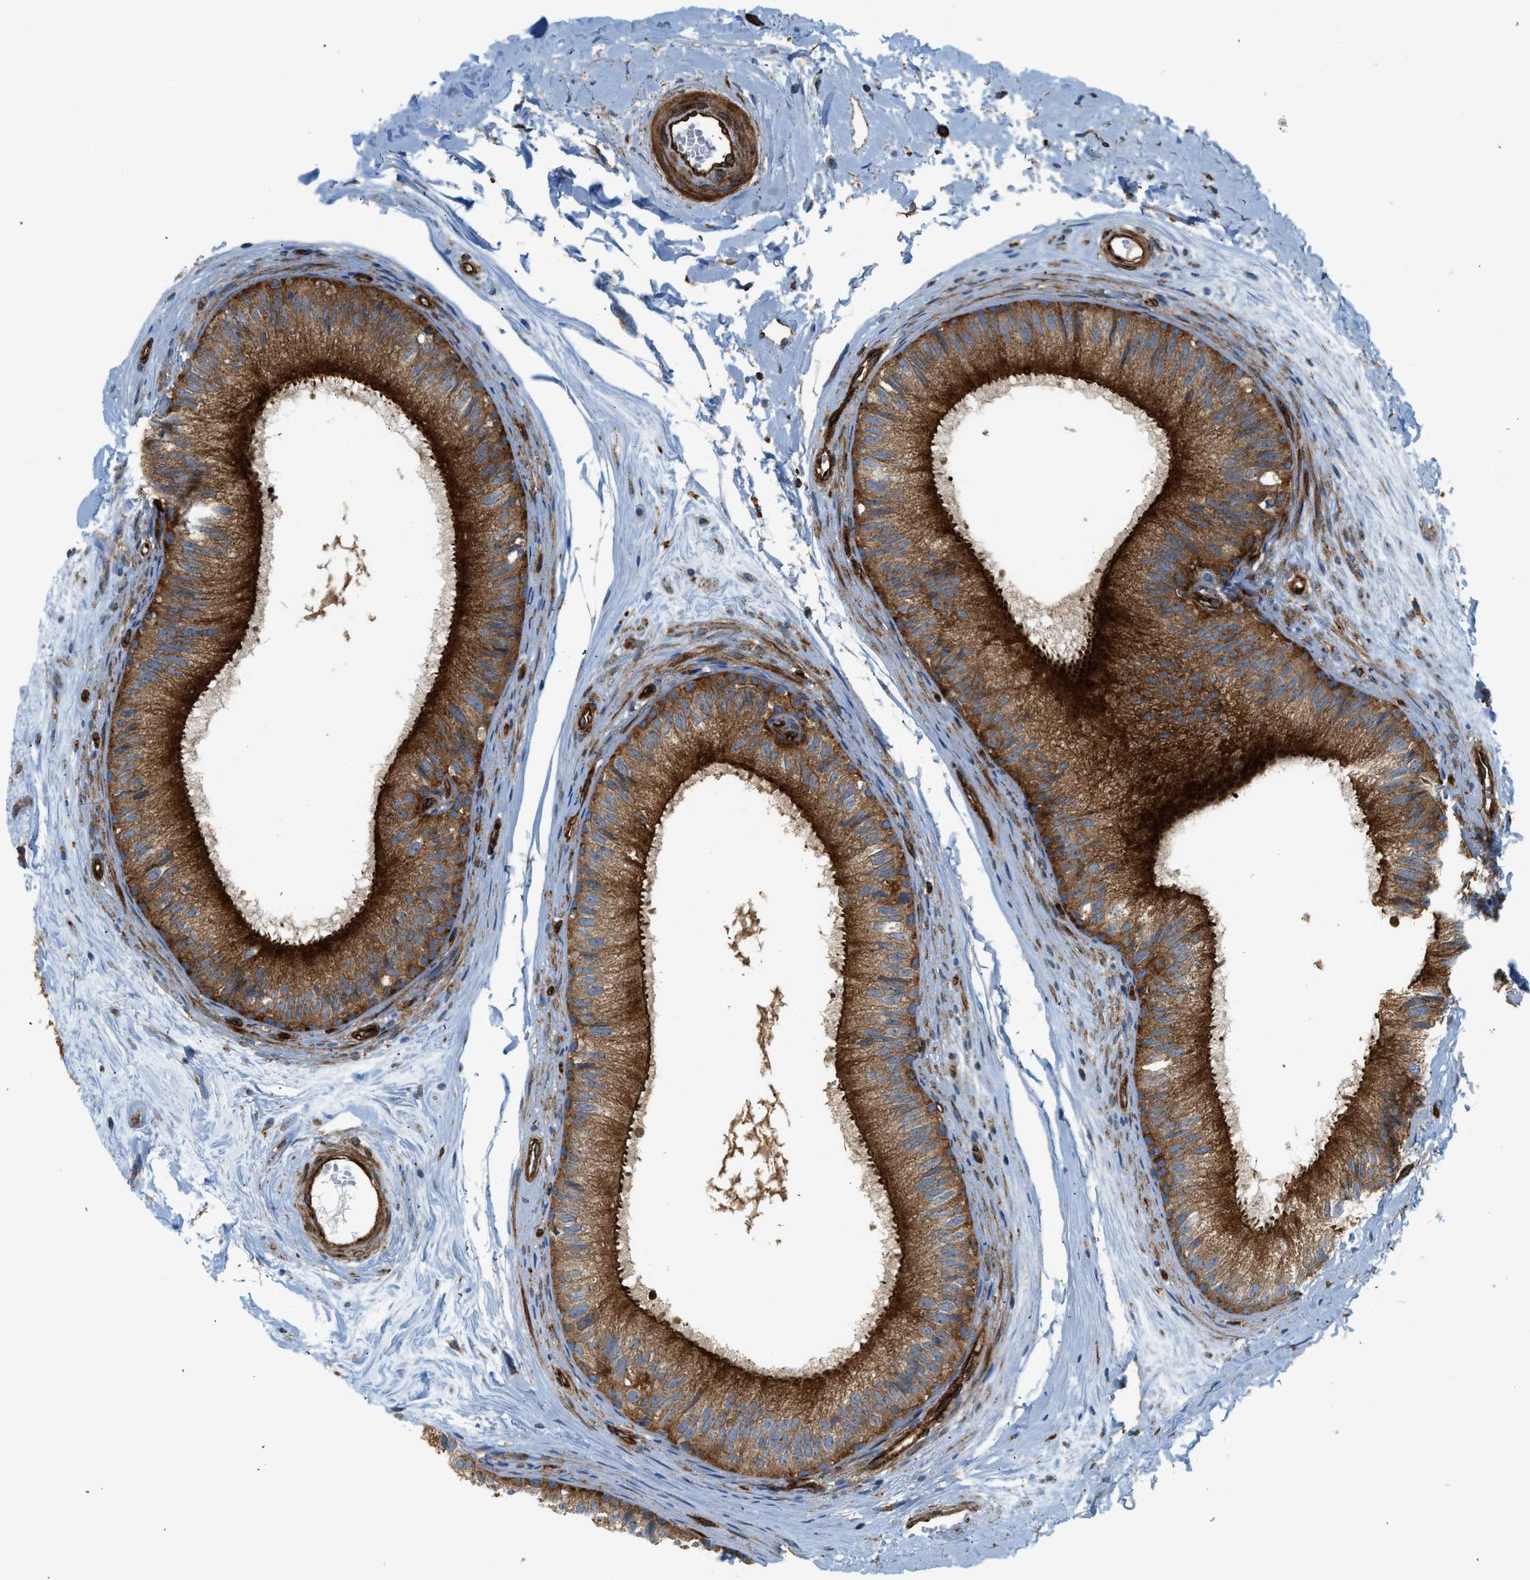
{"staining": {"intensity": "strong", "quantity": ">75%", "location": "cytoplasmic/membranous"}, "tissue": "epididymis", "cell_type": "Glandular cells", "image_type": "normal", "snomed": [{"axis": "morphology", "description": "Normal tissue, NOS"}, {"axis": "topography", "description": "Epididymis"}], "caption": "High-magnification brightfield microscopy of benign epididymis stained with DAB (3,3'-diaminobenzidine) (brown) and counterstained with hematoxylin (blue). glandular cells exhibit strong cytoplasmic/membranous positivity is seen in approximately>75% of cells.", "gene": "HIP1", "patient": {"sex": "male", "age": 56}}